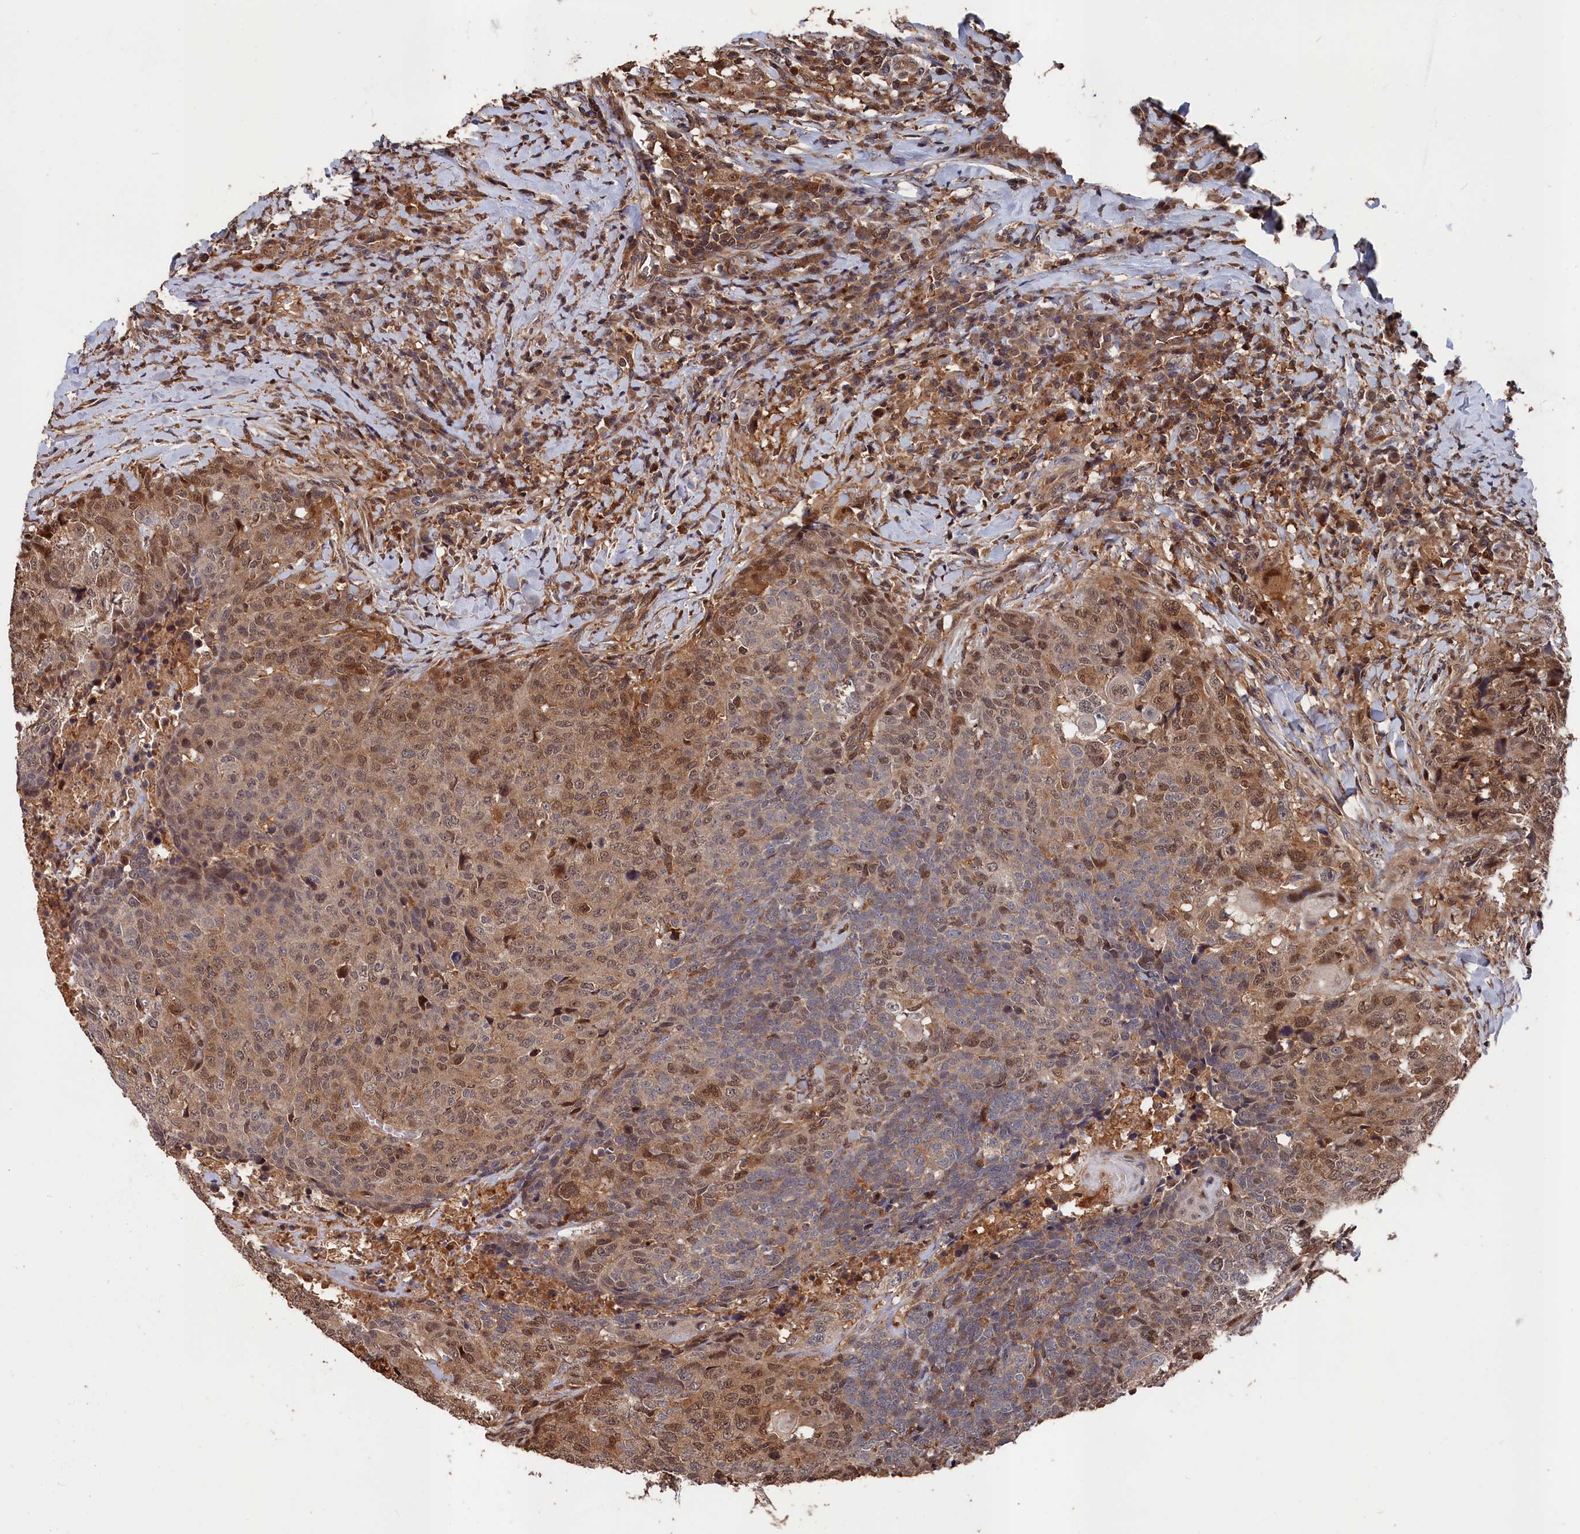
{"staining": {"intensity": "moderate", "quantity": ">75%", "location": "cytoplasmic/membranous,nuclear"}, "tissue": "head and neck cancer", "cell_type": "Tumor cells", "image_type": "cancer", "snomed": [{"axis": "morphology", "description": "Squamous cell carcinoma, NOS"}, {"axis": "topography", "description": "Head-Neck"}], "caption": "Immunohistochemistry (DAB) staining of head and neck cancer reveals moderate cytoplasmic/membranous and nuclear protein staining in approximately >75% of tumor cells. The staining is performed using DAB brown chromogen to label protein expression. The nuclei are counter-stained blue using hematoxylin.", "gene": "RMI2", "patient": {"sex": "male", "age": 66}}